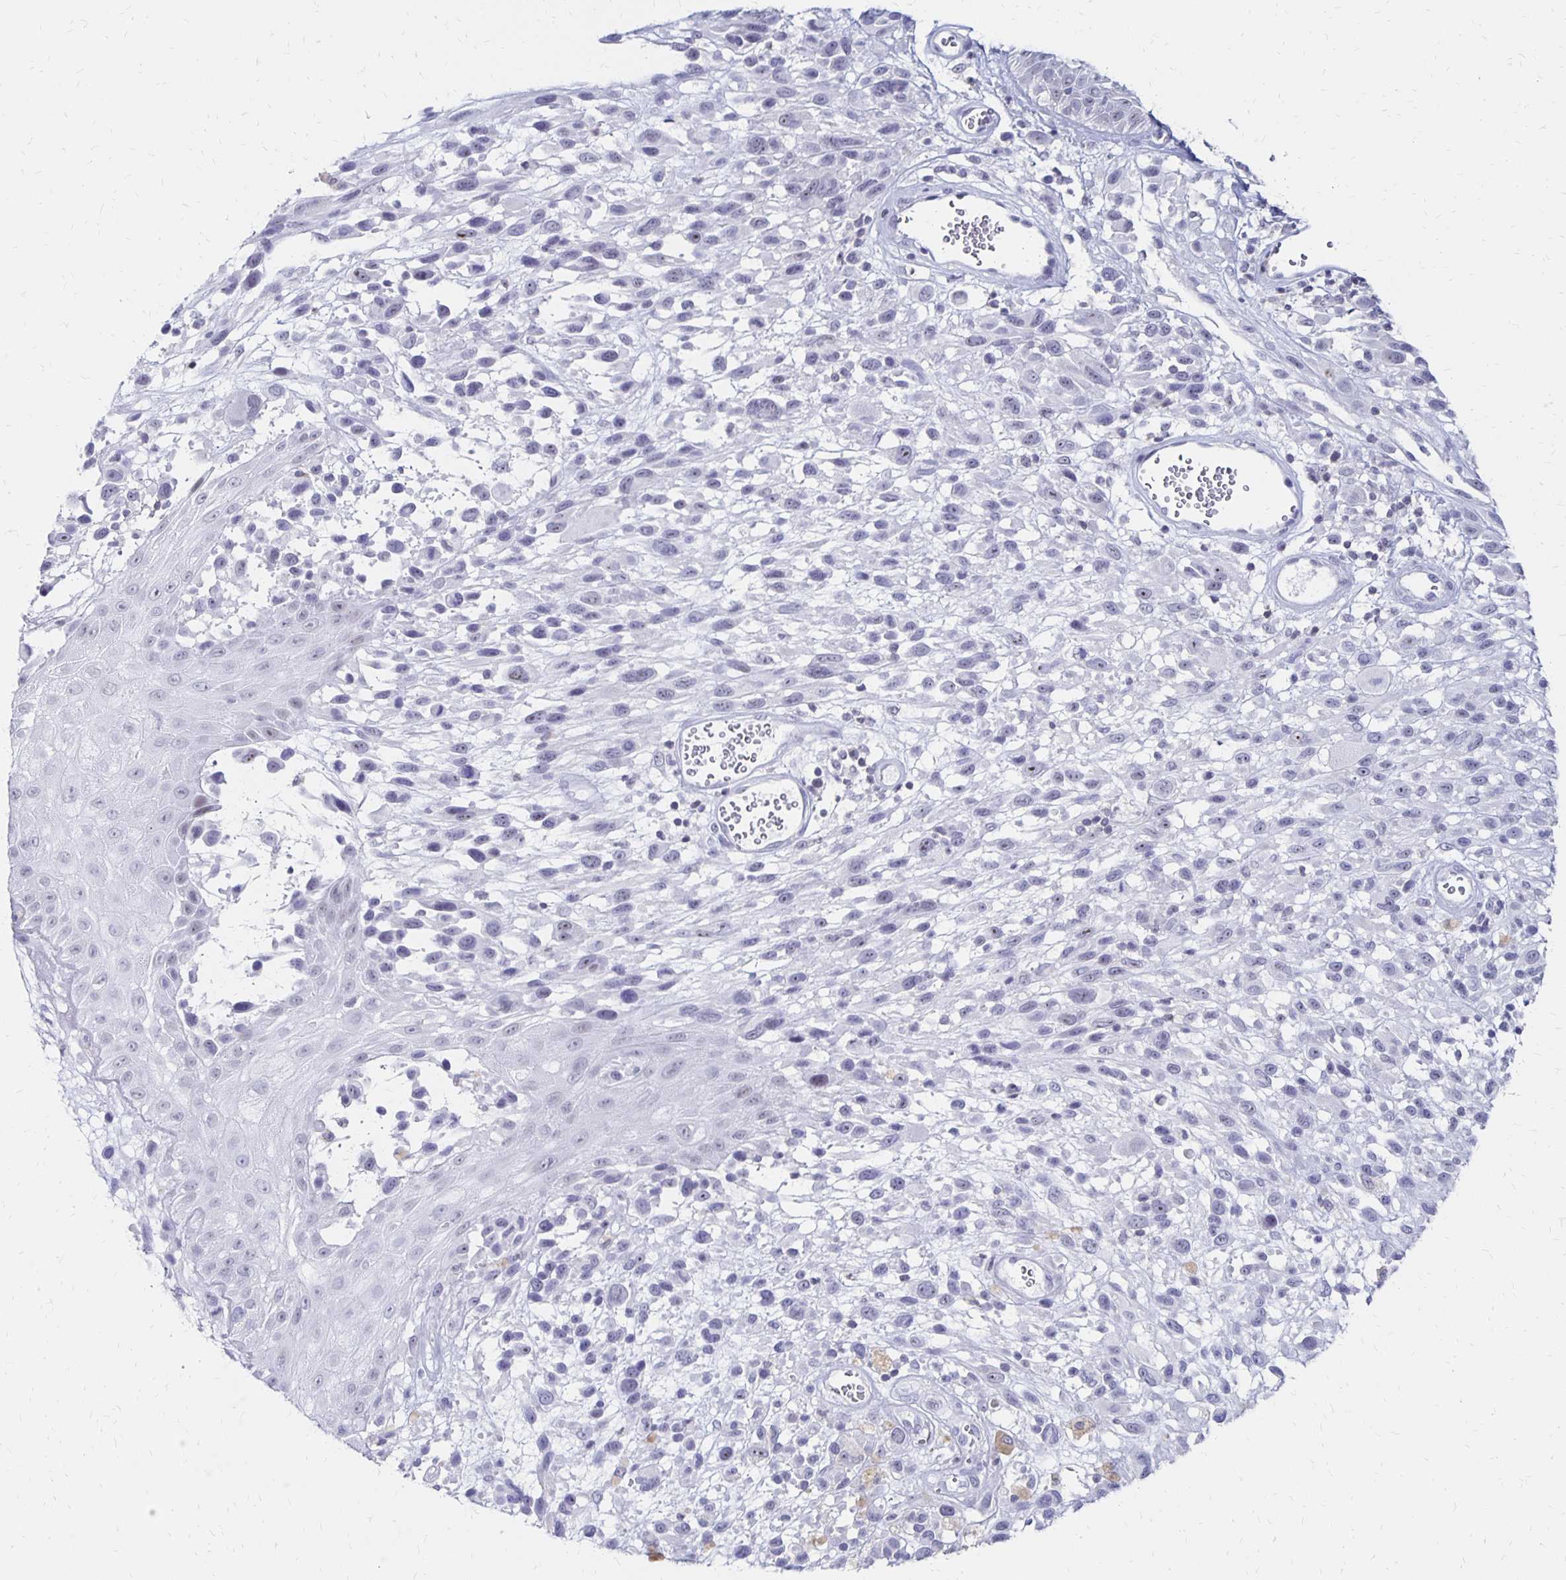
{"staining": {"intensity": "negative", "quantity": "none", "location": "none"}, "tissue": "melanoma", "cell_type": "Tumor cells", "image_type": "cancer", "snomed": [{"axis": "morphology", "description": "Malignant melanoma, NOS"}, {"axis": "topography", "description": "Skin"}], "caption": "Melanoma was stained to show a protein in brown. There is no significant positivity in tumor cells.", "gene": "SYT2", "patient": {"sex": "male", "age": 68}}